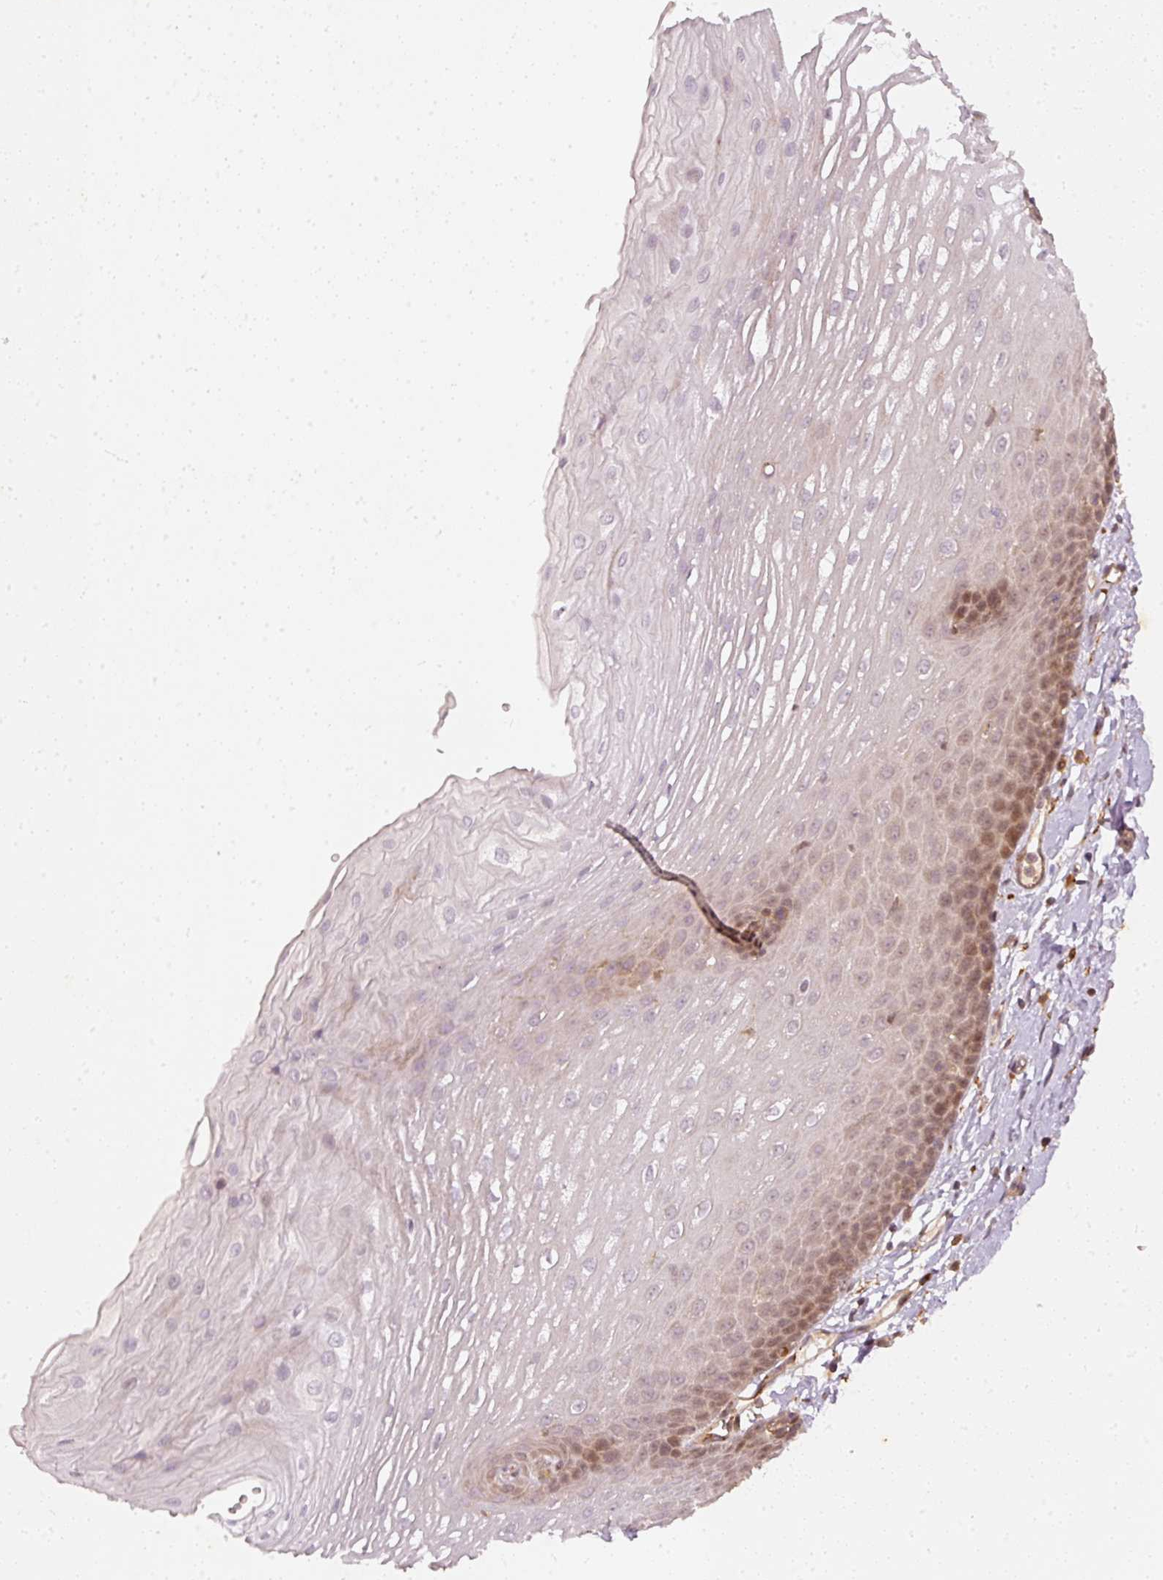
{"staining": {"intensity": "moderate", "quantity": "25%-75%", "location": "nuclear"}, "tissue": "esophagus", "cell_type": "Squamous epithelial cells", "image_type": "normal", "snomed": [{"axis": "morphology", "description": "Normal tissue, NOS"}, {"axis": "topography", "description": "Esophagus"}], "caption": "Moderate nuclear protein expression is appreciated in approximately 25%-75% of squamous epithelial cells in esophagus. (DAB = brown stain, brightfield microscopy at high magnification).", "gene": "ZNF580", "patient": {"sex": "male", "age": 70}}